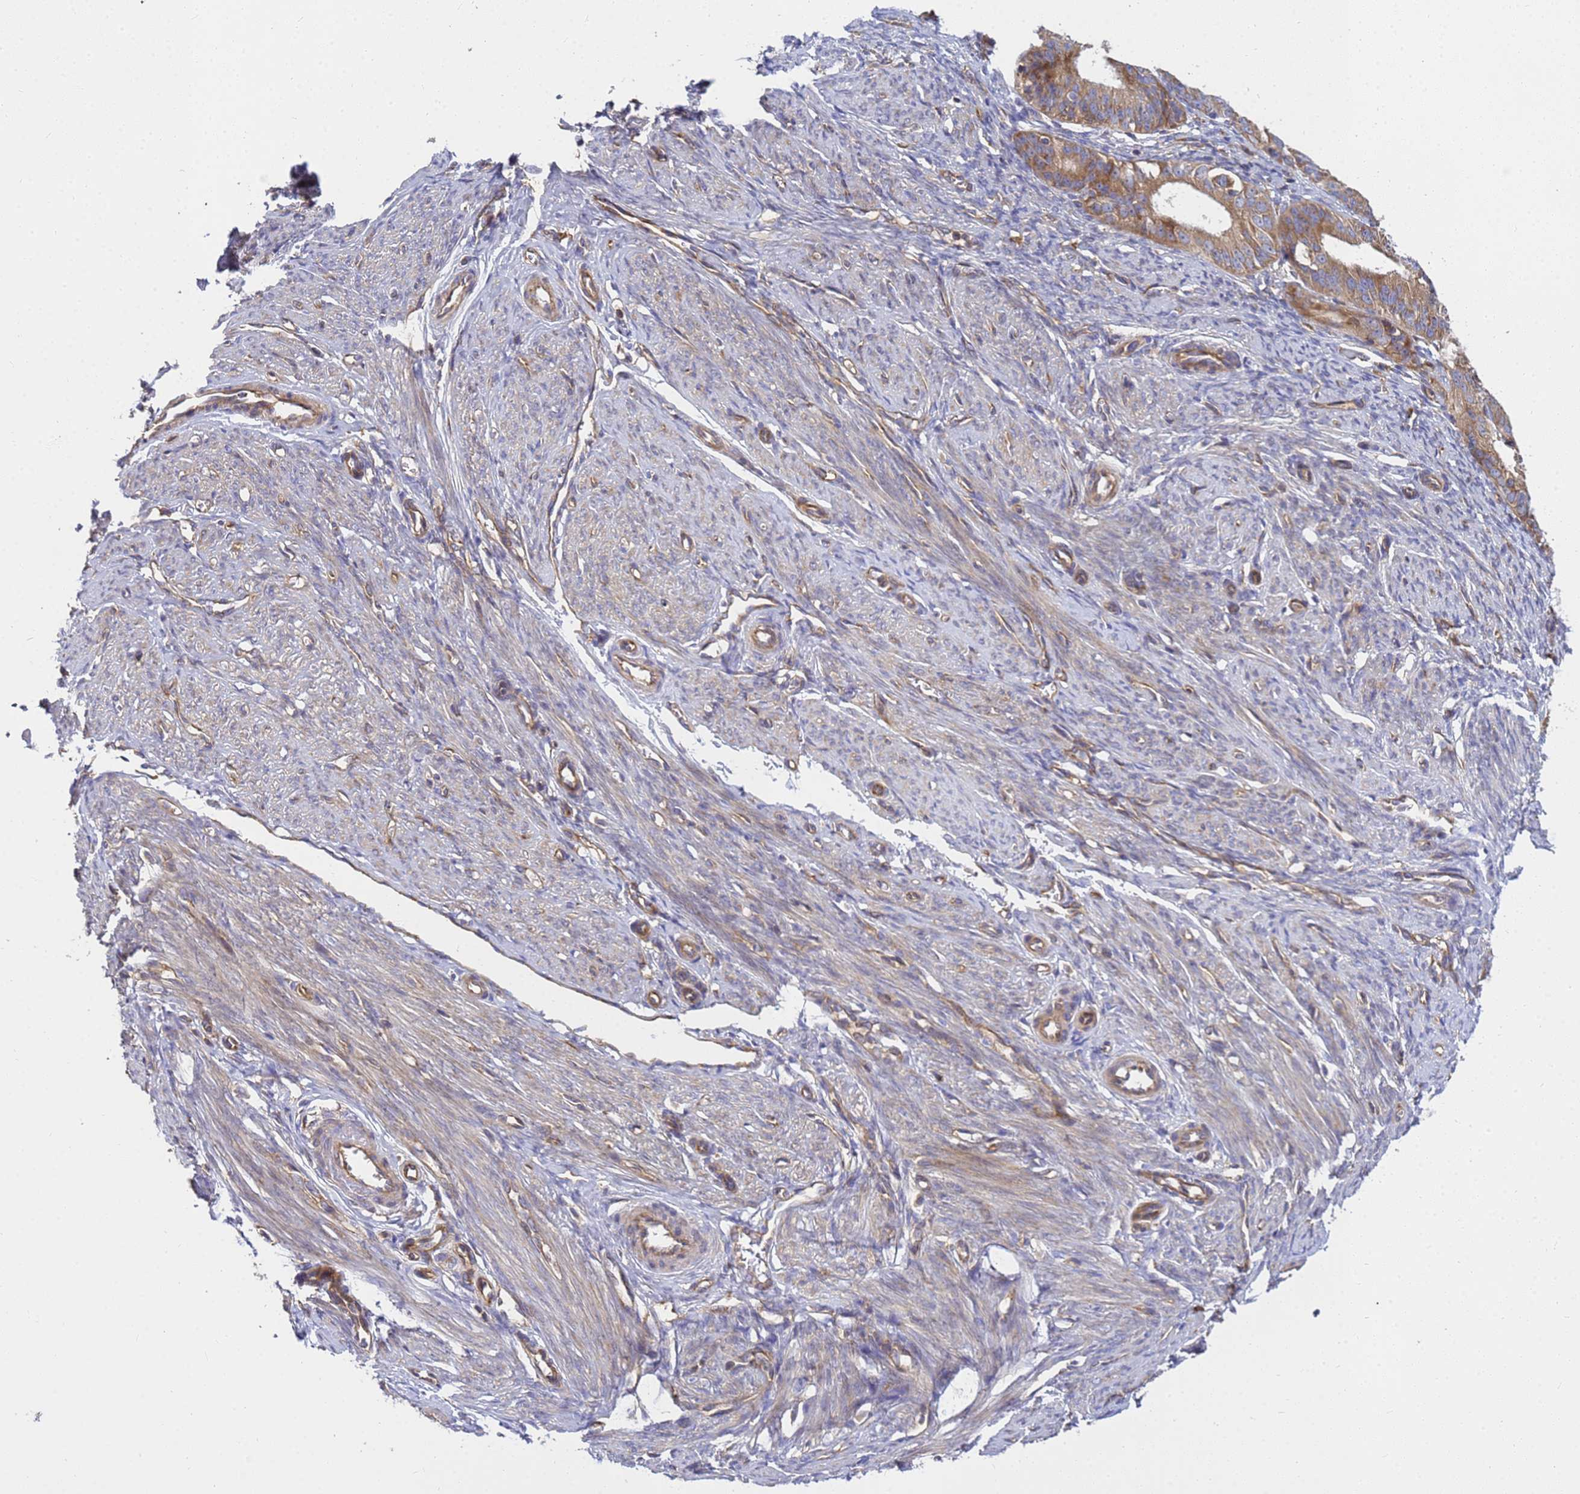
{"staining": {"intensity": "moderate", "quantity": ">75%", "location": "cytoplasmic/membranous"}, "tissue": "endometrial cancer", "cell_type": "Tumor cells", "image_type": "cancer", "snomed": [{"axis": "morphology", "description": "Adenocarcinoma, NOS"}, {"axis": "topography", "description": "Endometrium"}], "caption": "Endometrial cancer (adenocarcinoma) was stained to show a protein in brown. There is medium levels of moderate cytoplasmic/membranous expression in approximately >75% of tumor cells.", "gene": "BECN1", "patient": {"sex": "female", "age": 51}}